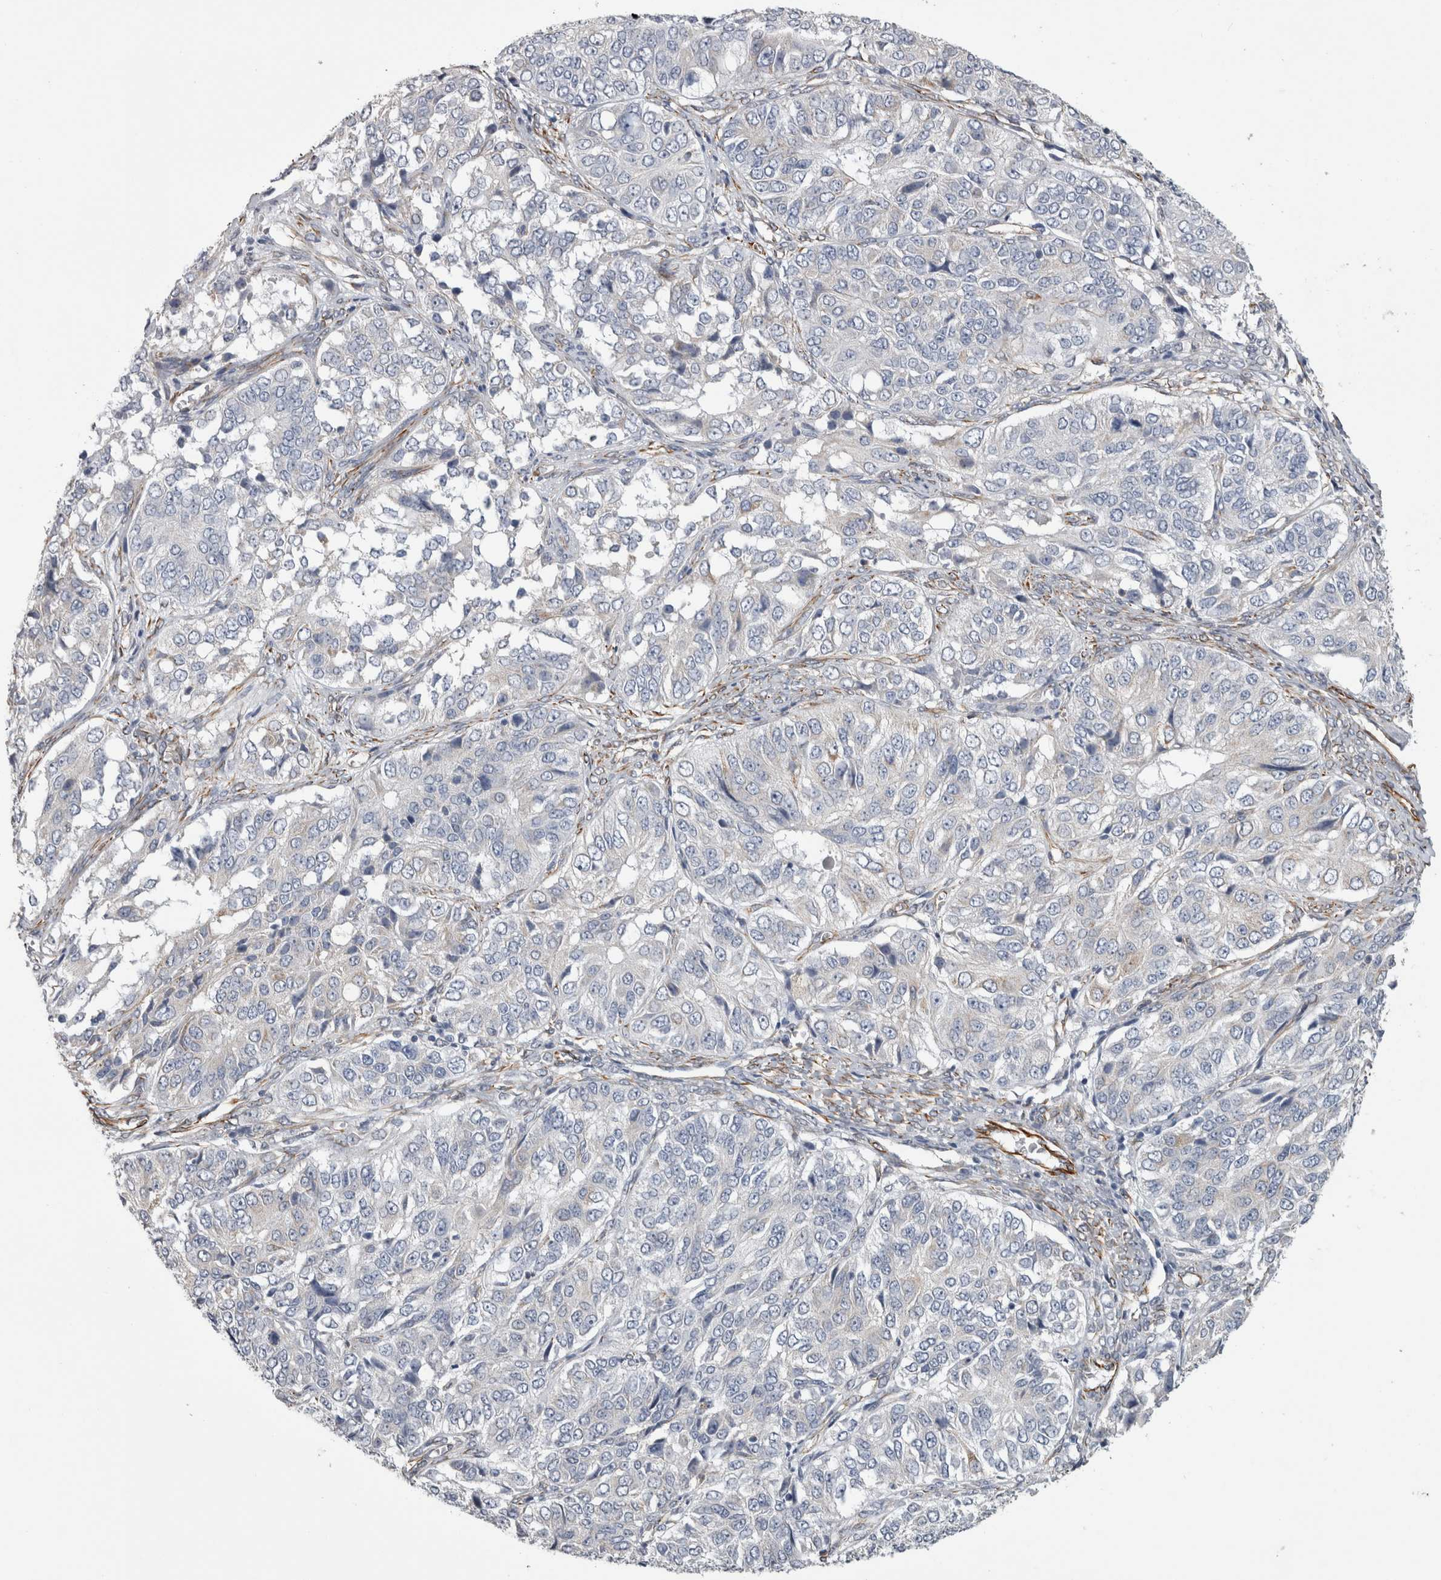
{"staining": {"intensity": "negative", "quantity": "none", "location": "none"}, "tissue": "ovarian cancer", "cell_type": "Tumor cells", "image_type": "cancer", "snomed": [{"axis": "morphology", "description": "Carcinoma, endometroid"}, {"axis": "topography", "description": "Ovary"}], "caption": "Tumor cells show no significant expression in ovarian cancer.", "gene": "ACOT7", "patient": {"sex": "female", "age": 51}}